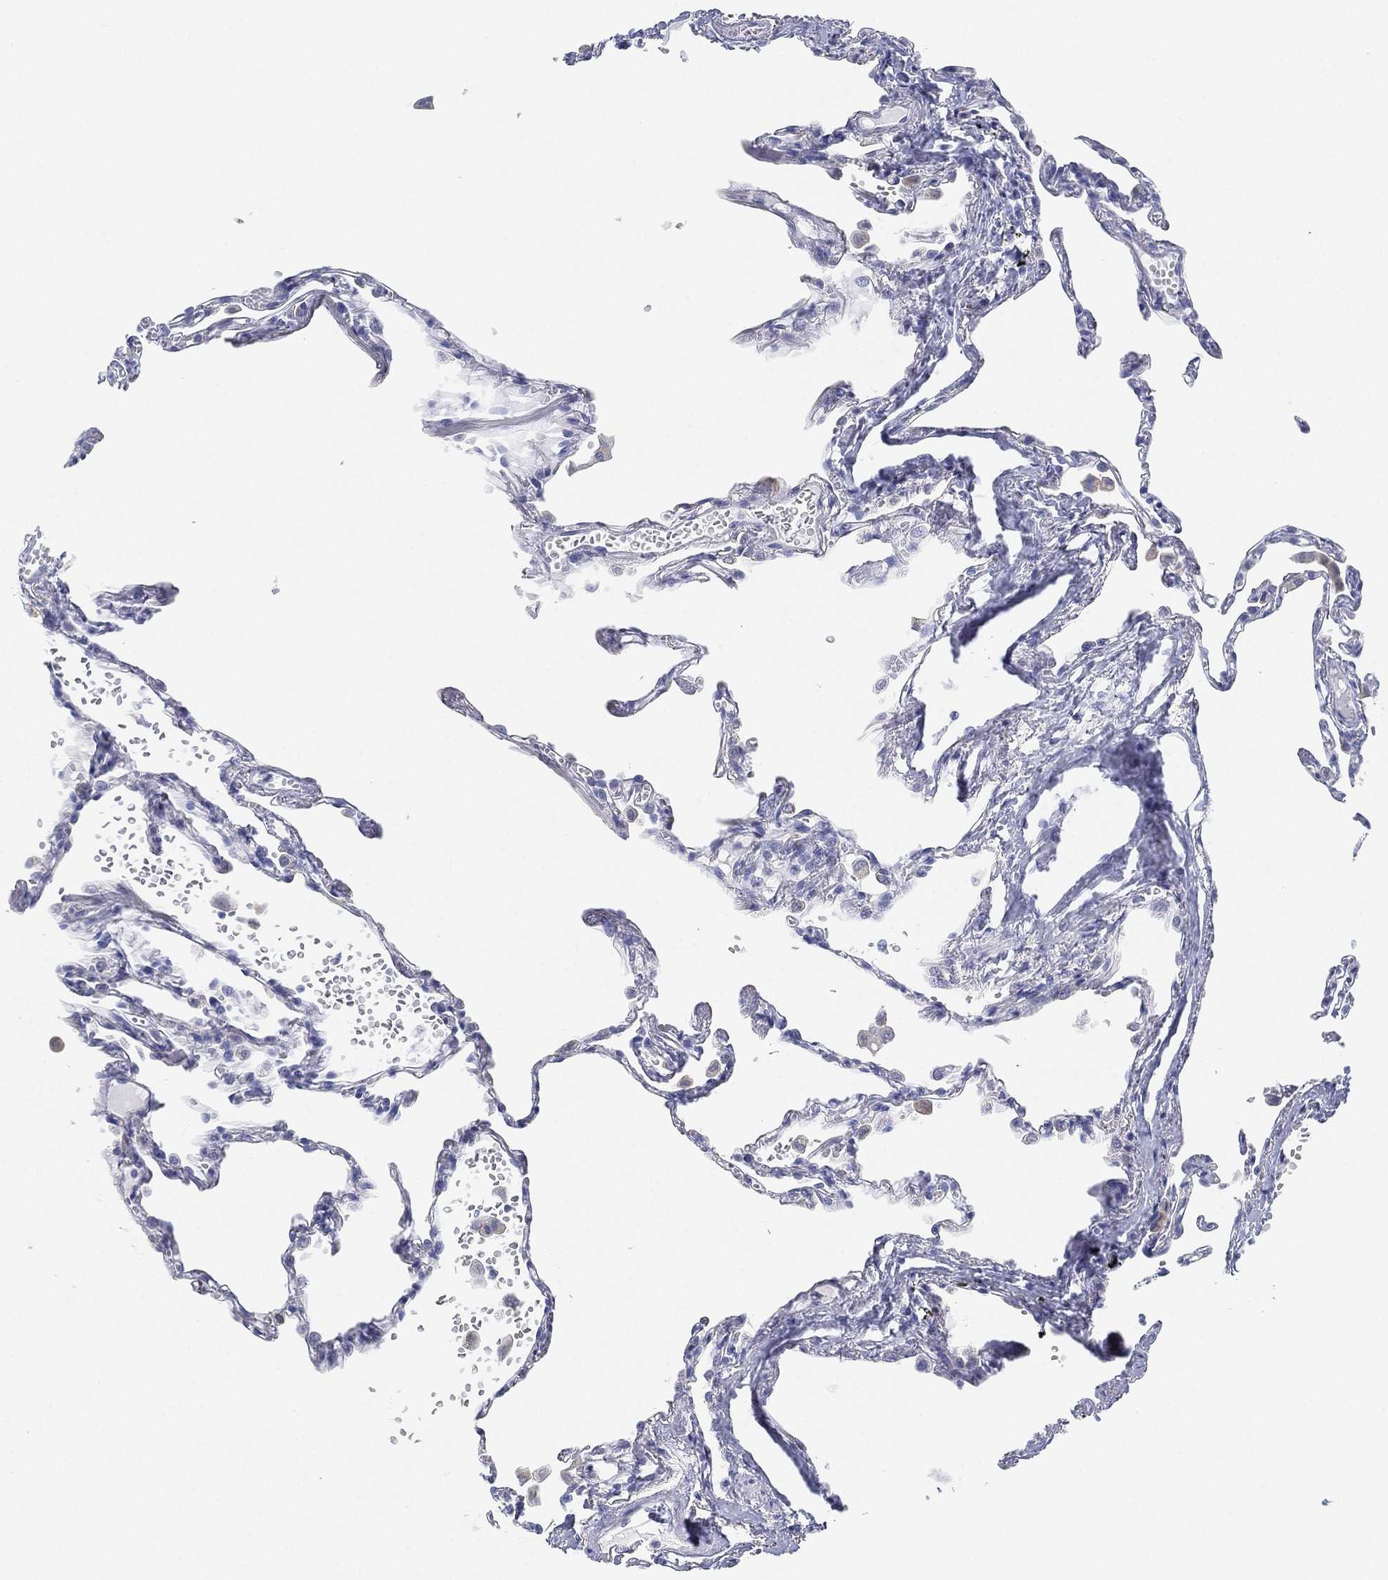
{"staining": {"intensity": "negative", "quantity": "none", "location": "none"}, "tissue": "lung", "cell_type": "Alveolar cells", "image_type": "normal", "snomed": [{"axis": "morphology", "description": "Normal tissue, NOS"}, {"axis": "topography", "description": "Lung"}], "caption": "High power microscopy histopathology image of an immunohistochemistry micrograph of normal lung, revealing no significant expression in alveolar cells.", "gene": "GPR61", "patient": {"sex": "male", "age": 78}}